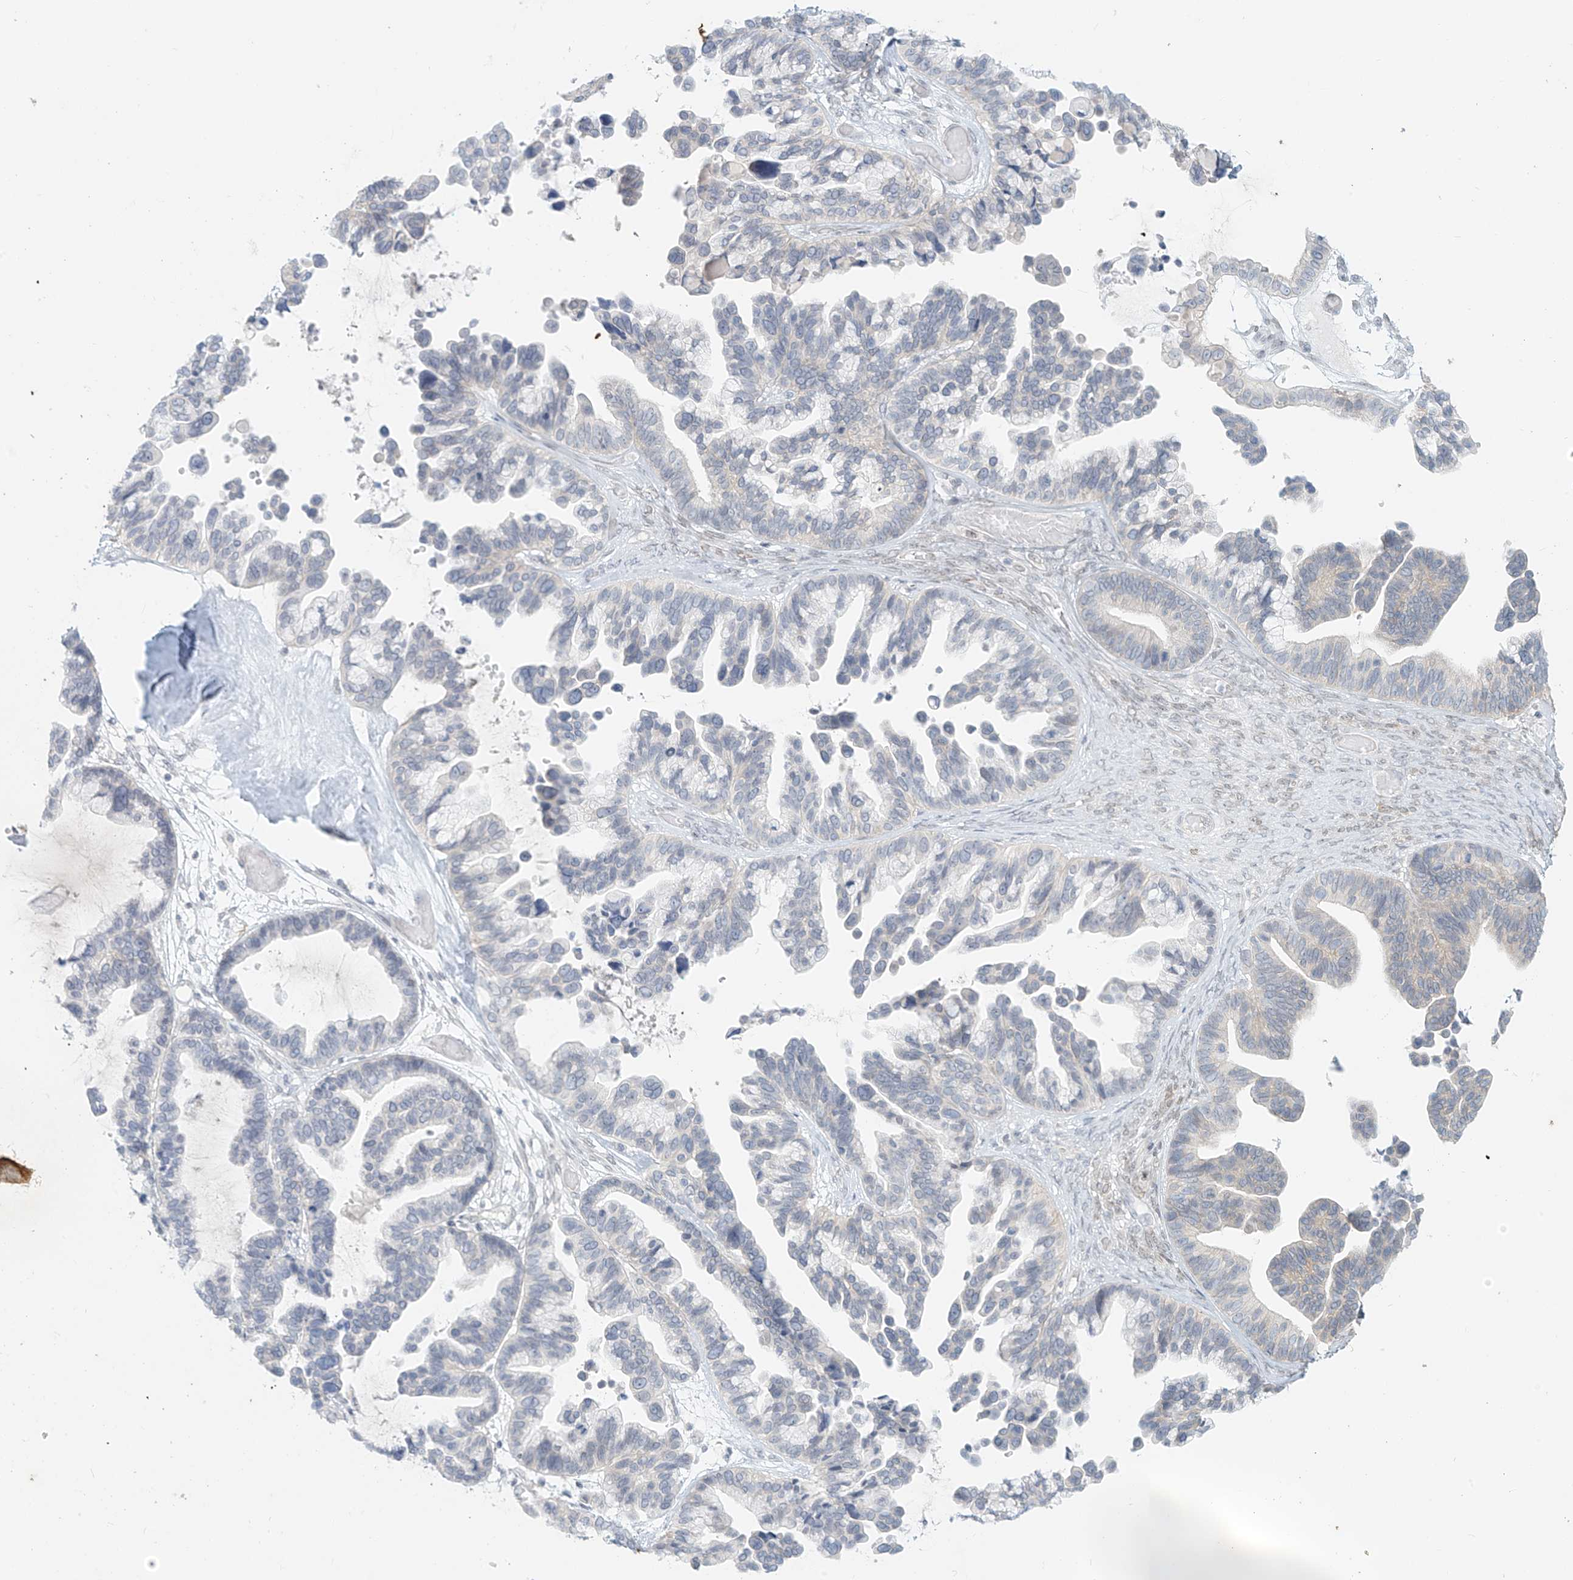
{"staining": {"intensity": "negative", "quantity": "none", "location": "none"}, "tissue": "ovarian cancer", "cell_type": "Tumor cells", "image_type": "cancer", "snomed": [{"axis": "morphology", "description": "Cystadenocarcinoma, serous, NOS"}, {"axis": "topography", "description": "Ovary"}], "caption": "Human ovarian serous cystadenocarcinoma stained for a protein using immunohistochemistry exhibits no expression in tumor cells.", "gene": "OSBPL7", "patient": {"sex": "female", "age": 56}}